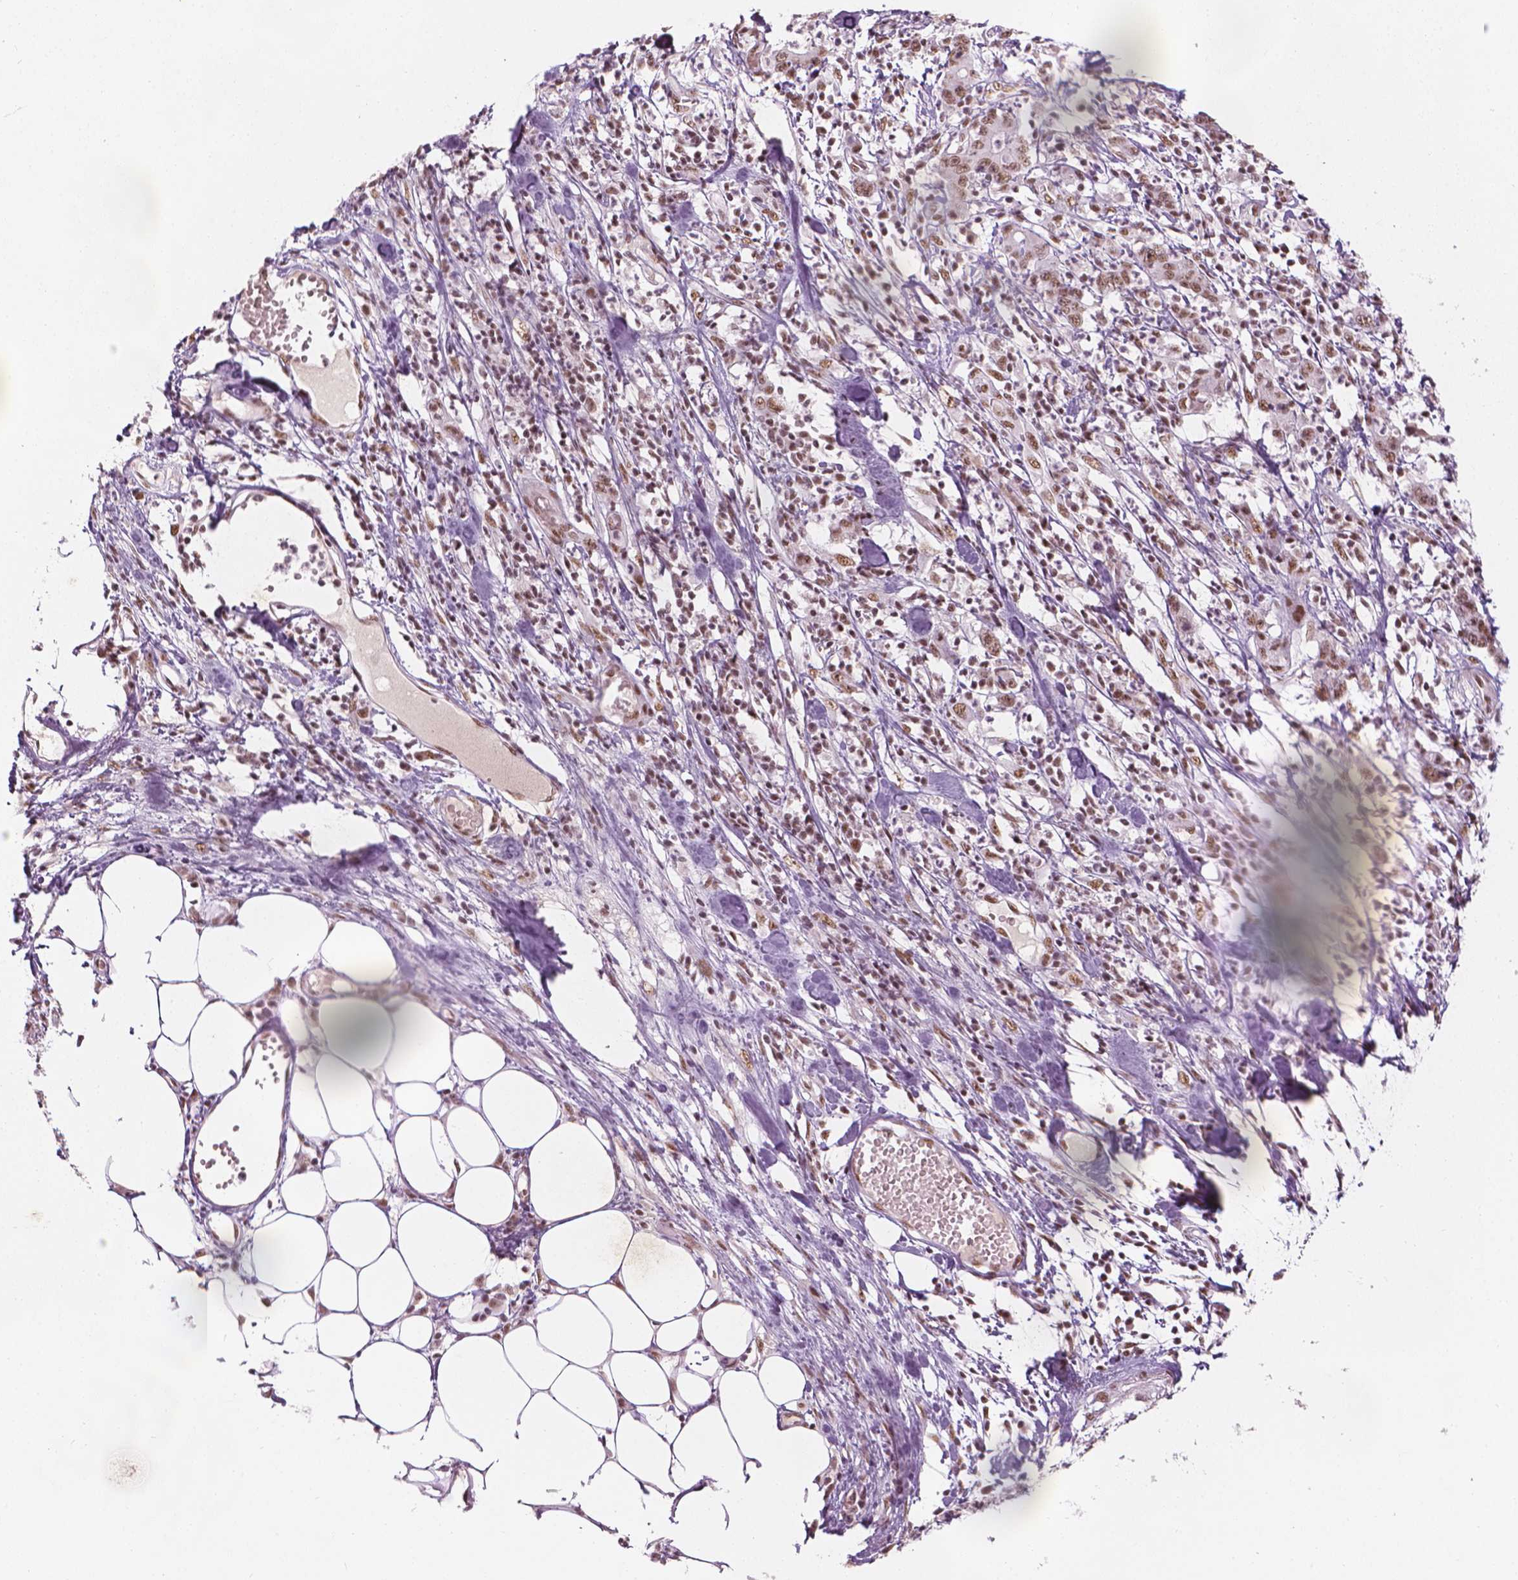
{"staining": {"intensity": "moderate", "quantity": ">75%", "location": "nuclear"}, "tissue": "stomach cancer", "cell_type": "Tumor cells", "image_type": "cancer", "snomed": [{"axis": "morphology", "description": "Adenocarcinoma, NOS"}, {"axis": "topography", "description": "Stomach, upper"}], "caption": "Stomach cancer stained with immunohistochemistry shows moderate nuclear positivity in about >75% of tumor cells. (Brightfield microscopy of DAB IHC at high magnification).", "gene": "ELF2", "patient": {"sex": "male", "age": 68}}